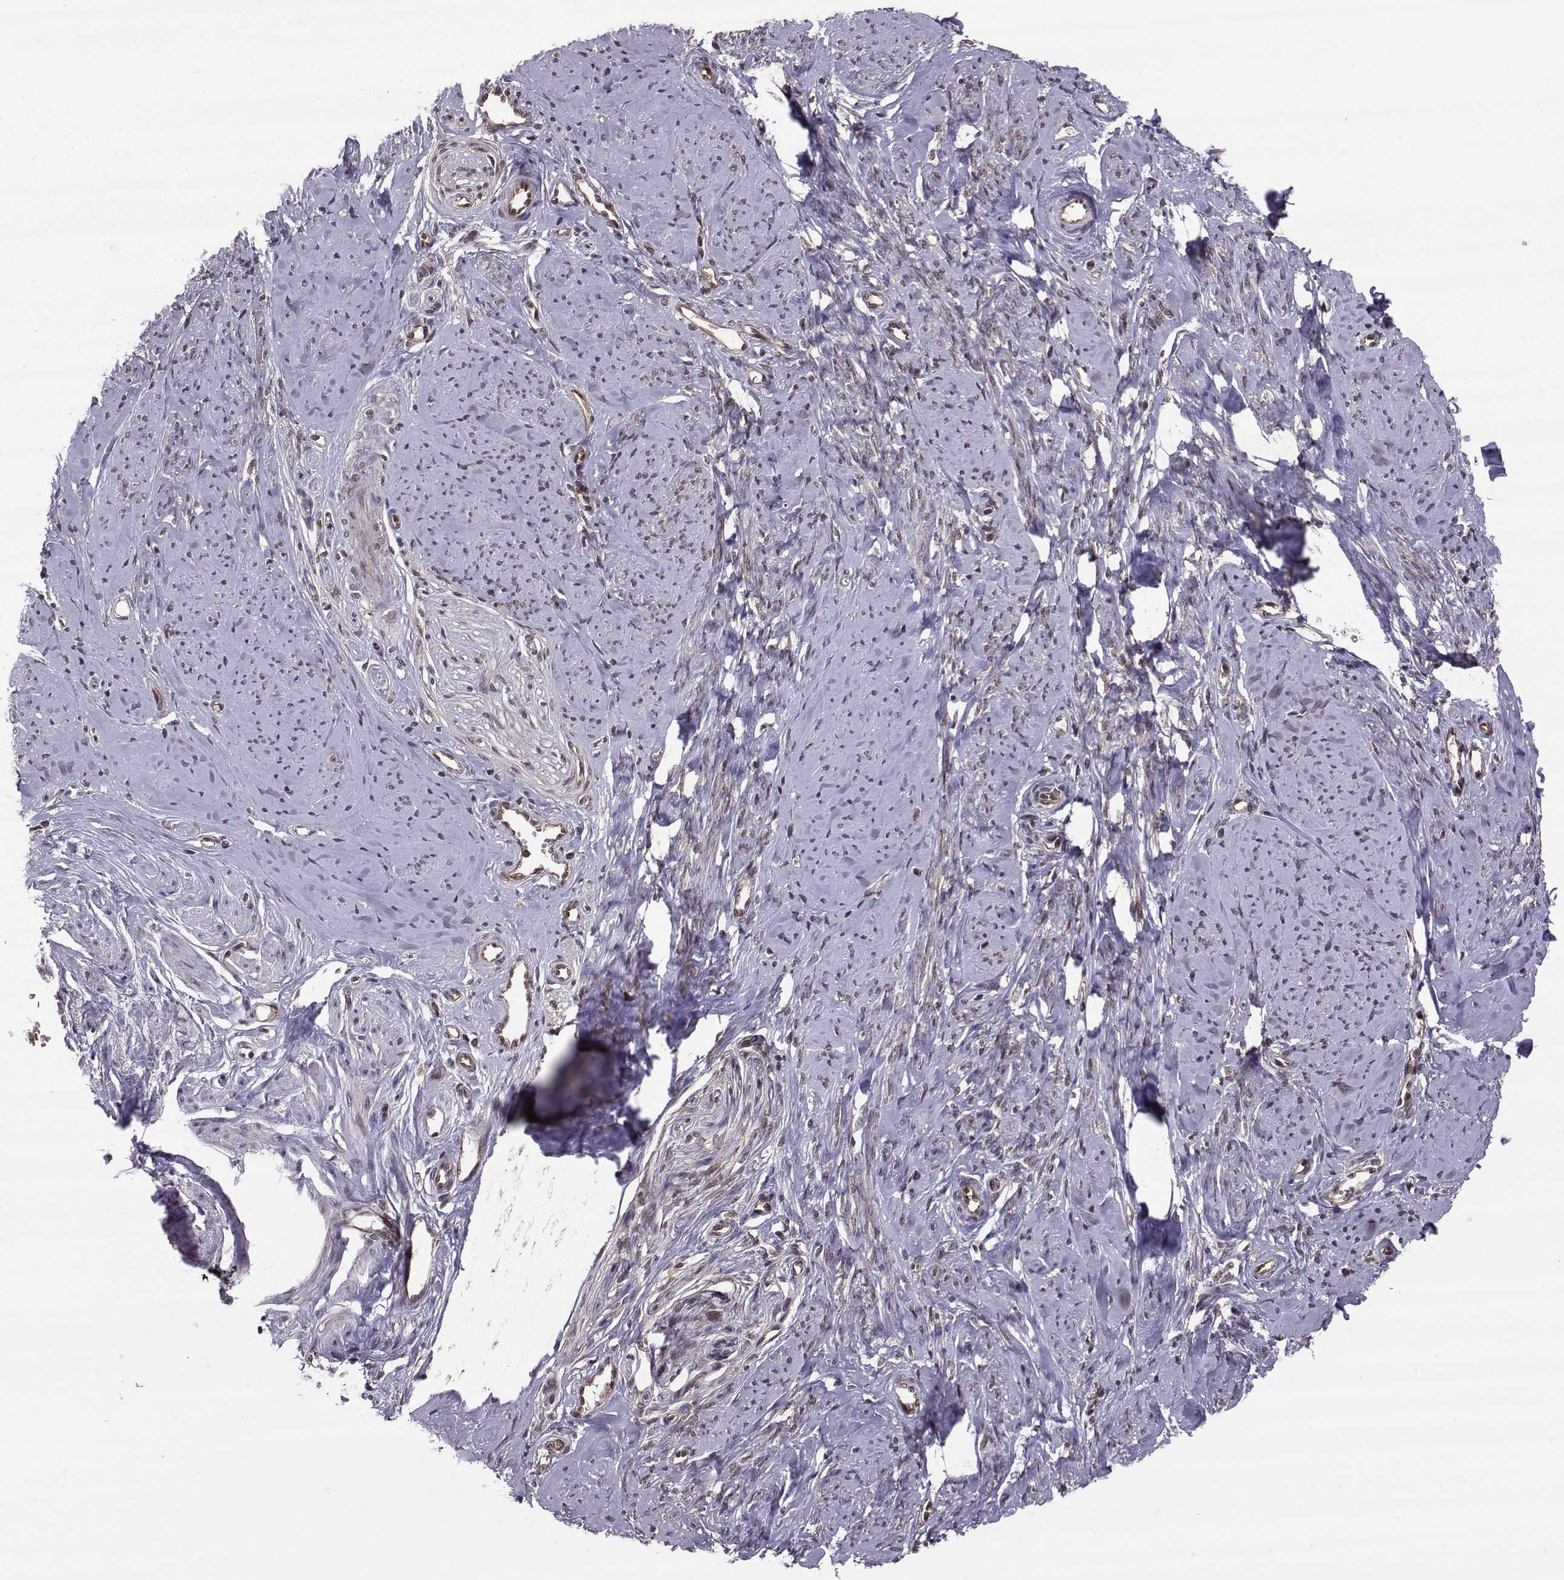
{"staining": {"intensity": "weak", "quantity": "25%-75%", "location": "cytoplasmic/membranous"}, "tissue": "smooth muscle", "cell_type": "Smooth muscle cells", "image_type": "normal", "snomed": [{"axis": "morphology", "description": "Normal tissue, NOS"}, {"axis": "topography", "description": "Smooth muscle"}], "caption": "A high-resolution photomicrograph shows IHC staining of benign smooth muscle, which exhibits weak cytoplasmic/membranous expression in about 25%-75% of smooth muscle cells.", "gene": "PPP2R2A", "patient": {"sex": "female", "age": 48}}